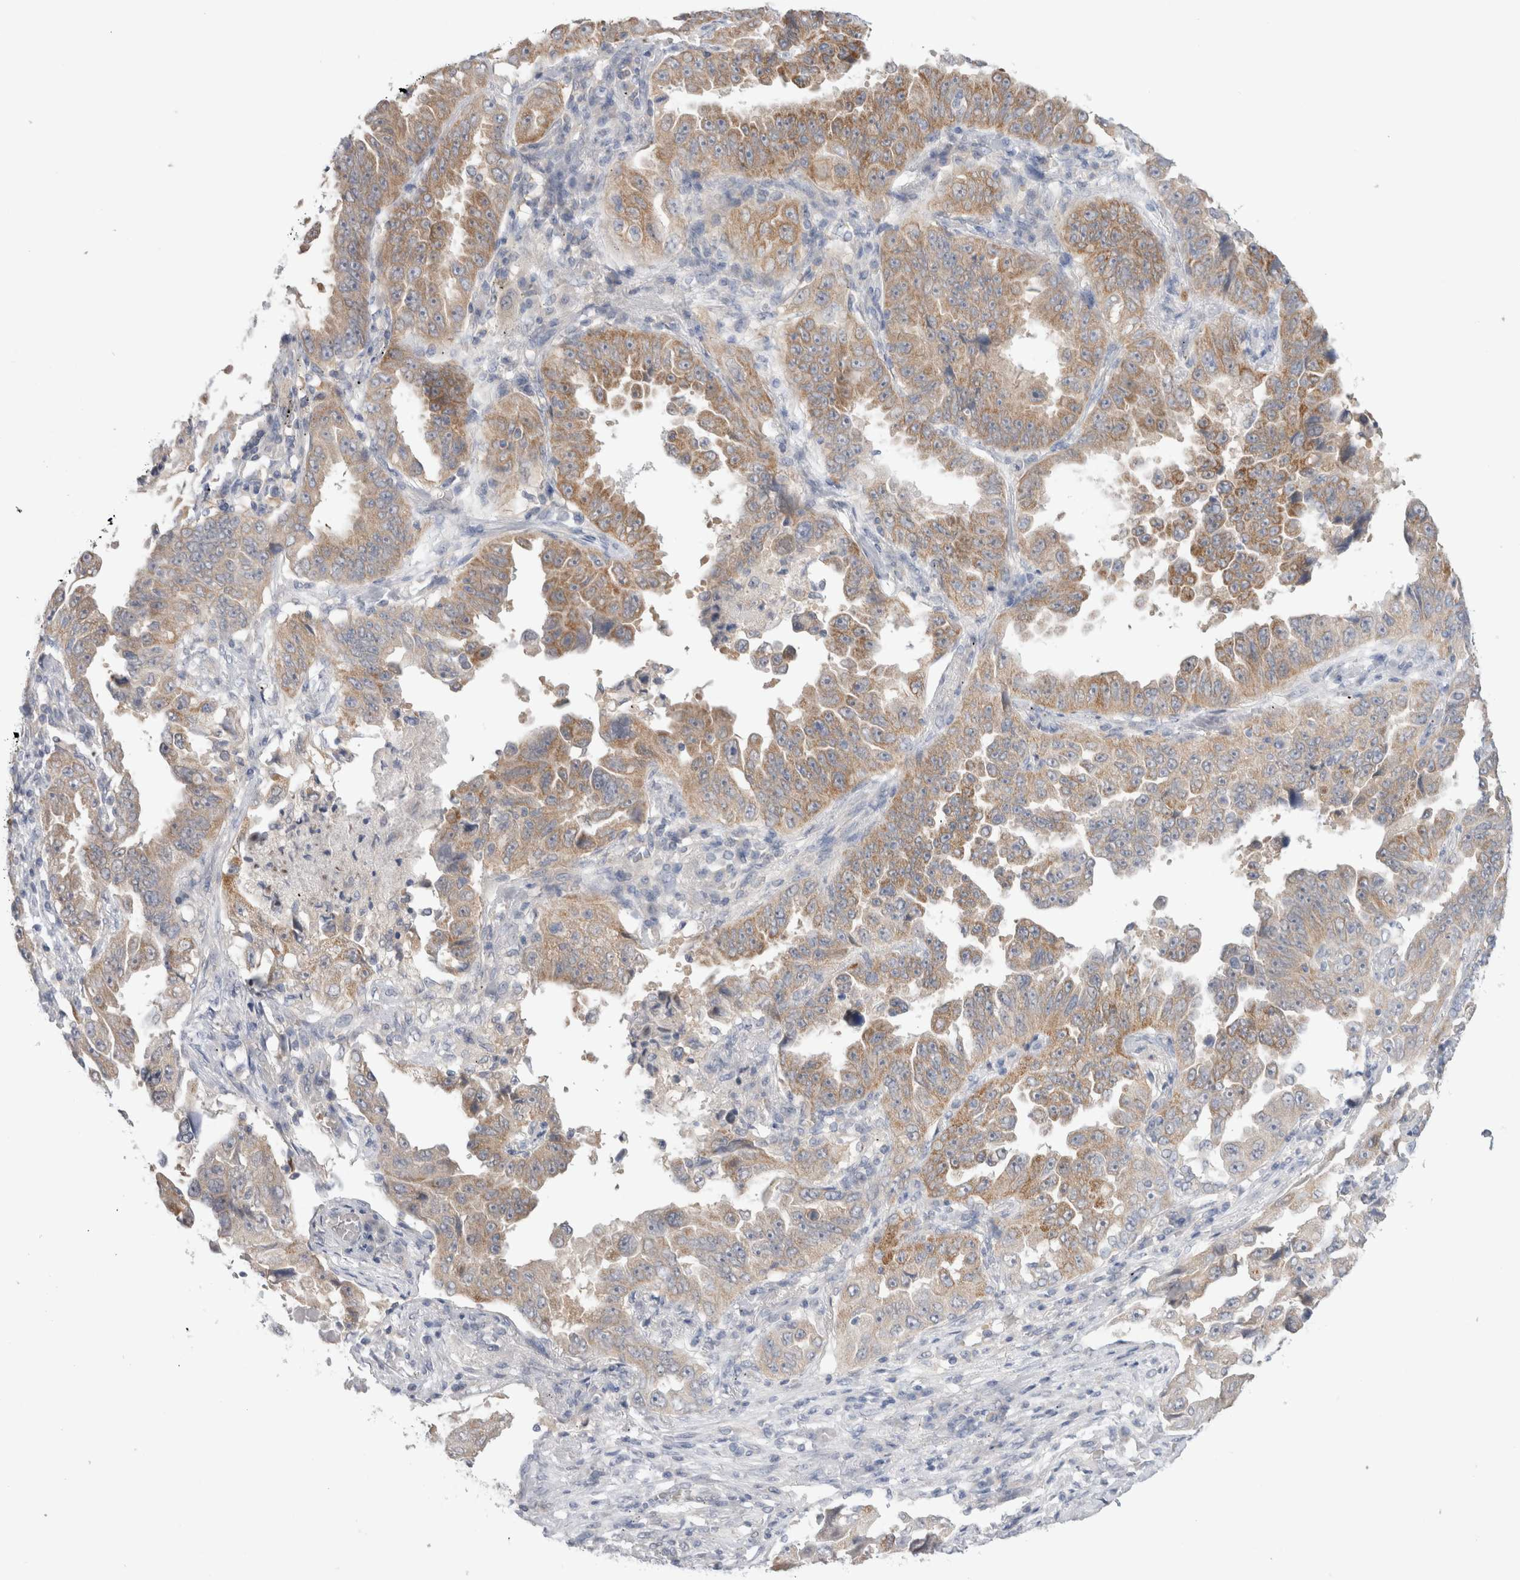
{"staining": {"intensity": "moderate", "quantity": ">75%", "location": "cytoplasmic/membranous"}, "tissue": "lung cancer", "cell_type": "Tumor cells", "image_type": "cancer", "snomed": [{"axis": "morphology", "description": "Adenocarcinoma, NOS"}, {"axis": "topography", "description": "Lung"}], "caption": "Protein expression analysis of adenocarcinoma (lung) reveals moderate cytoplasmic/membranous staining in approximately >75% of tumor cells. Ihc stains the protein in brown and the nuclei are stained blue.", "gene": "NDOR1", "patient": {"sex": "female", "age": 51}}